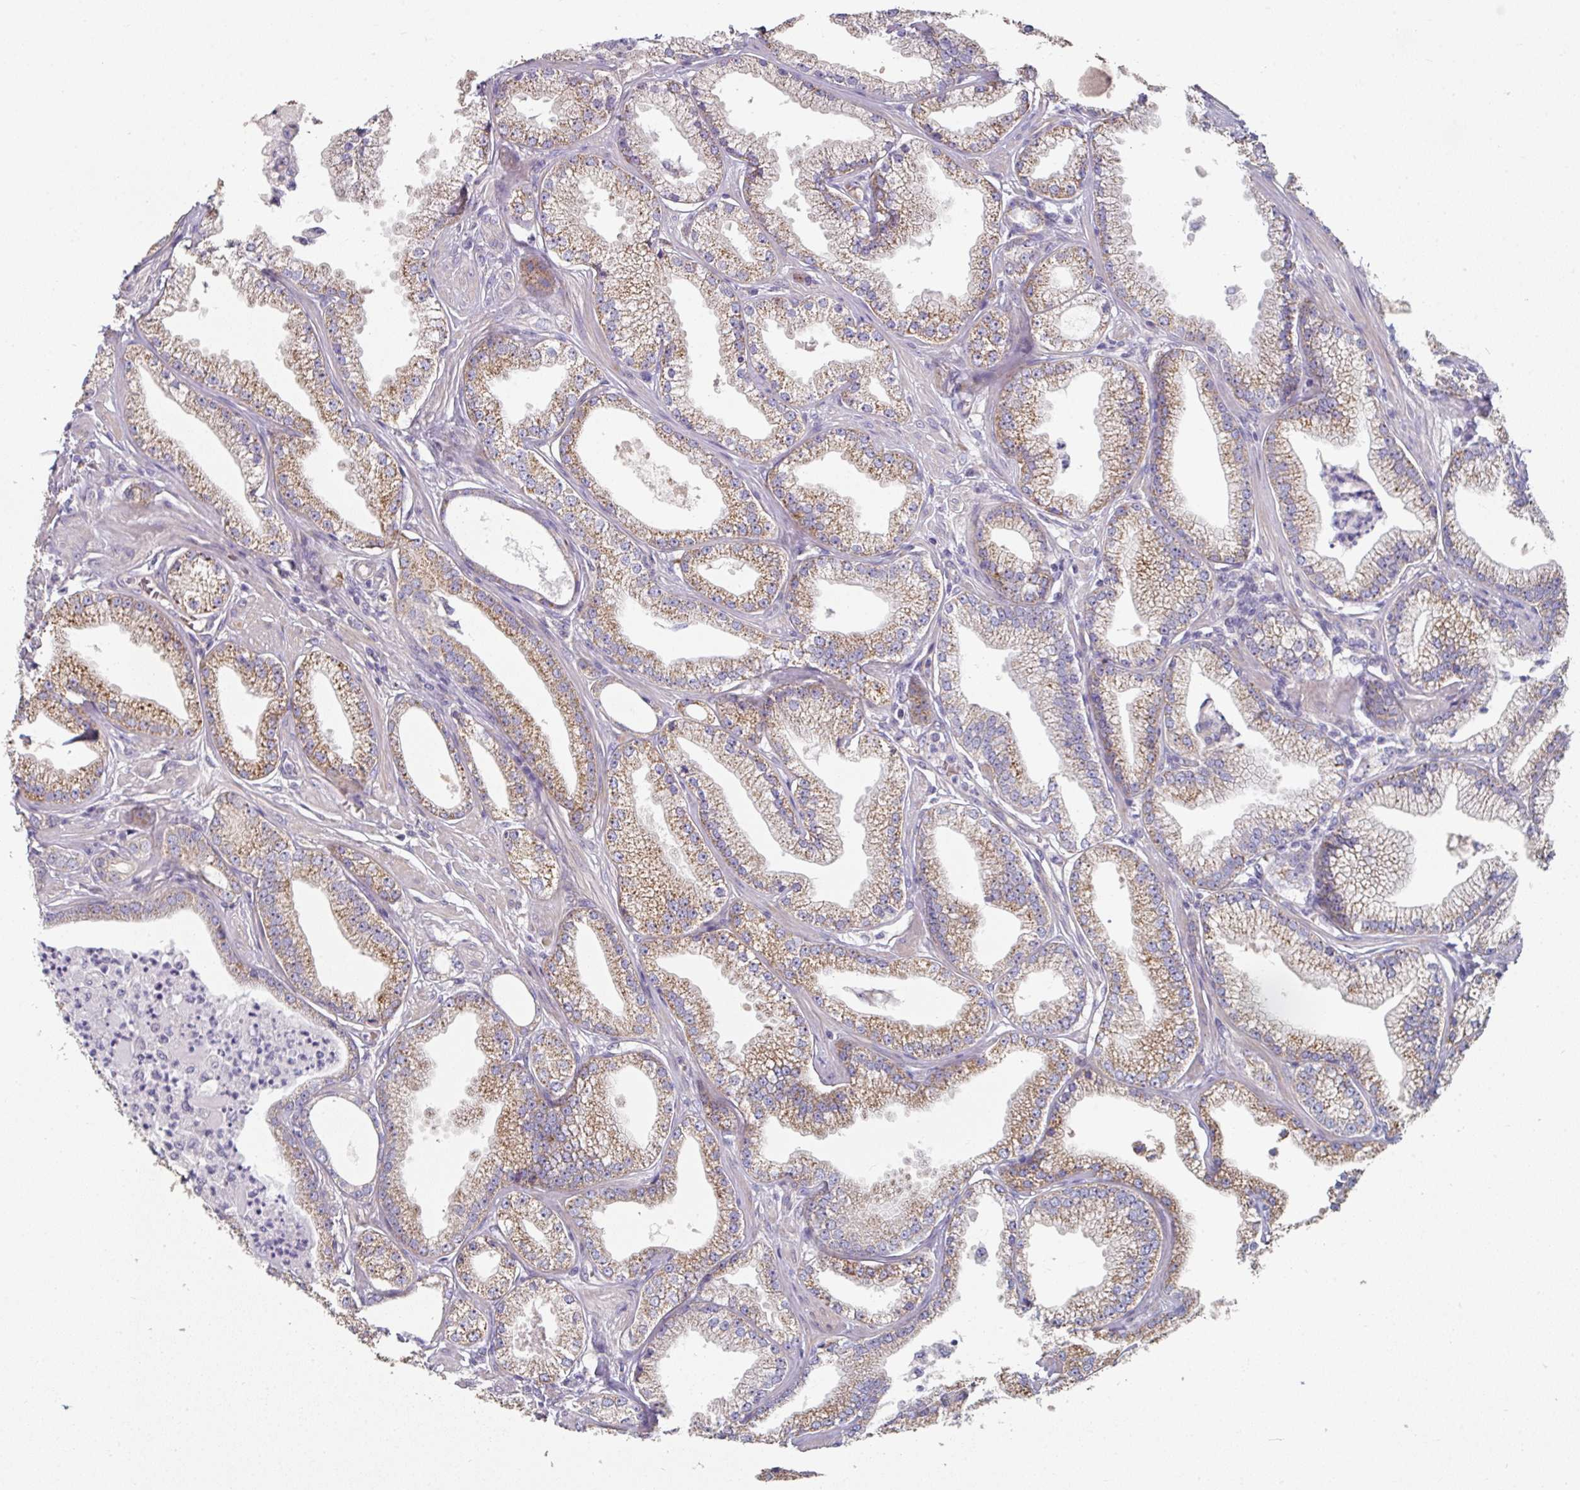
{"staining": {"intensity": "moderate", "quantity": ">75%", "location": "cytoplasmic/membranous"}, "tissue": "prostate cancer", "cell_type": "Tumor cells", "image_type": "cancer", "snomed": [{"axis": "morphology", "description": "Adenocarcinoma, High grade"}, {"axis": "topography", "description": "Prostate"}], "caption": "Tumor cells demonstrate moderate cytoplasmic/membranous staining in about >75% of cells in high-grade adenocarcinoma (prostate). (brown staining indicates protein expression, while blue staining denotes nuclei).", "gene": "PYROXD2", "patient": {"sex": "male", "age": 67}}